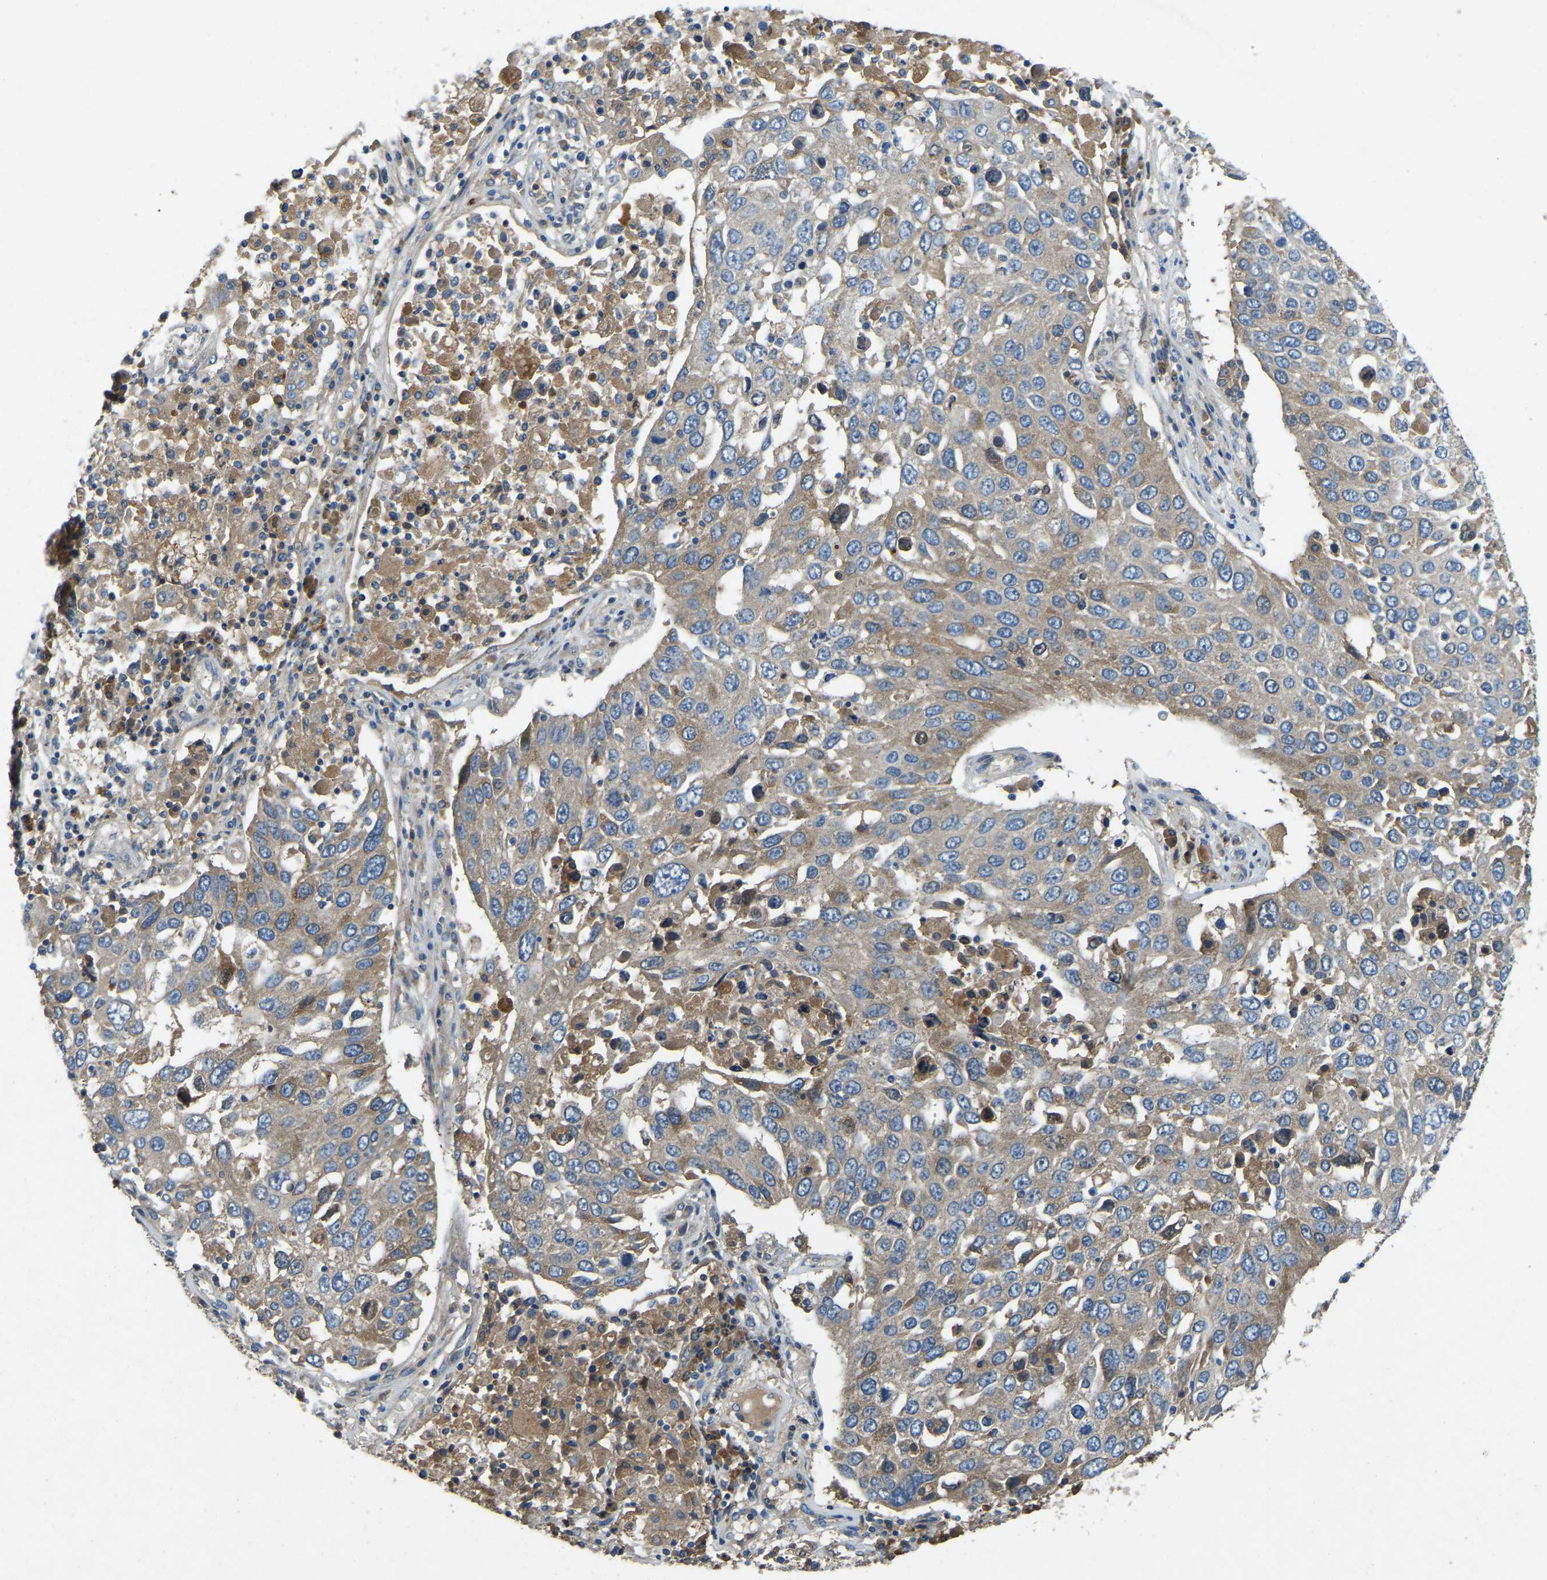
{"staining": {"intensity": "weak", "quantity": ">75%", "location": "cytoplasmic/membranous"}, "tissue": "lung cancer", "cell_type": "Tumor cells", "image_type": "cancer", "snomed": [{"axis": "morphology", "description": "Squamous cell carcinoma, NOS"}, {"axis": "topography", "description": "Lung"}], "caption": "Lung cancer tissue shows weak cytoplasmic/membranous positivity in approximately >75% of tumor cells, visualized by immunohistochemistry.", "gene": "ATP8B1", "patient": {"sex": "male", "age": 65}}